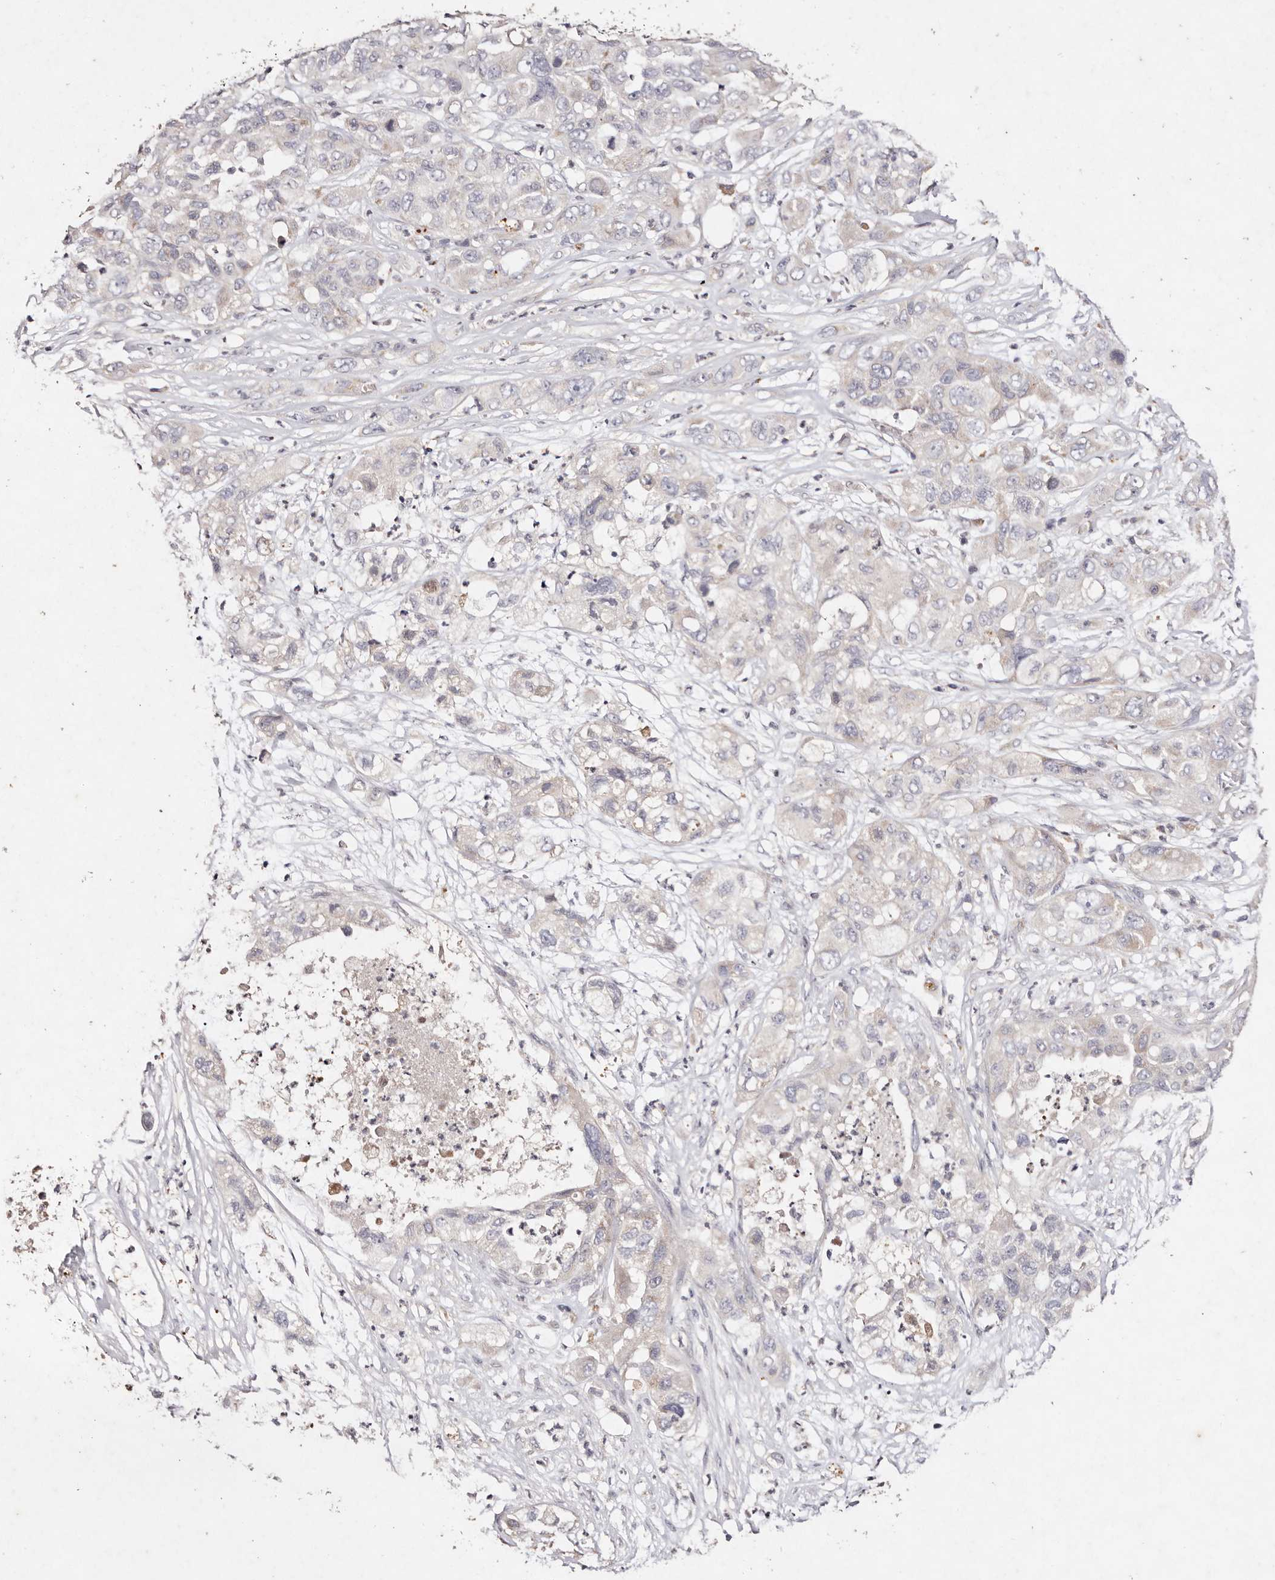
{"staining": {"intensity": "weak", "quantity": "<25%", "location": "cytoplasmic/membranous"}, "tissue": "pancreatic cancer", "cell_type": "Tumor cells", "image_type": "cancer", "snomed": [{"axis": "morphology", "description": "Adenocarcinoma, NOS"}, {"axis": "topography", "description": "Pancreas"}], "caption": "DAB (3,3'-diaminobenzidine) immunohistochemical staining of human pancreatic adenocarcinoma displays no significant staining in tumor cells.", "gene": "TSC2", "patient": {"sex": "female", "age": 78}}